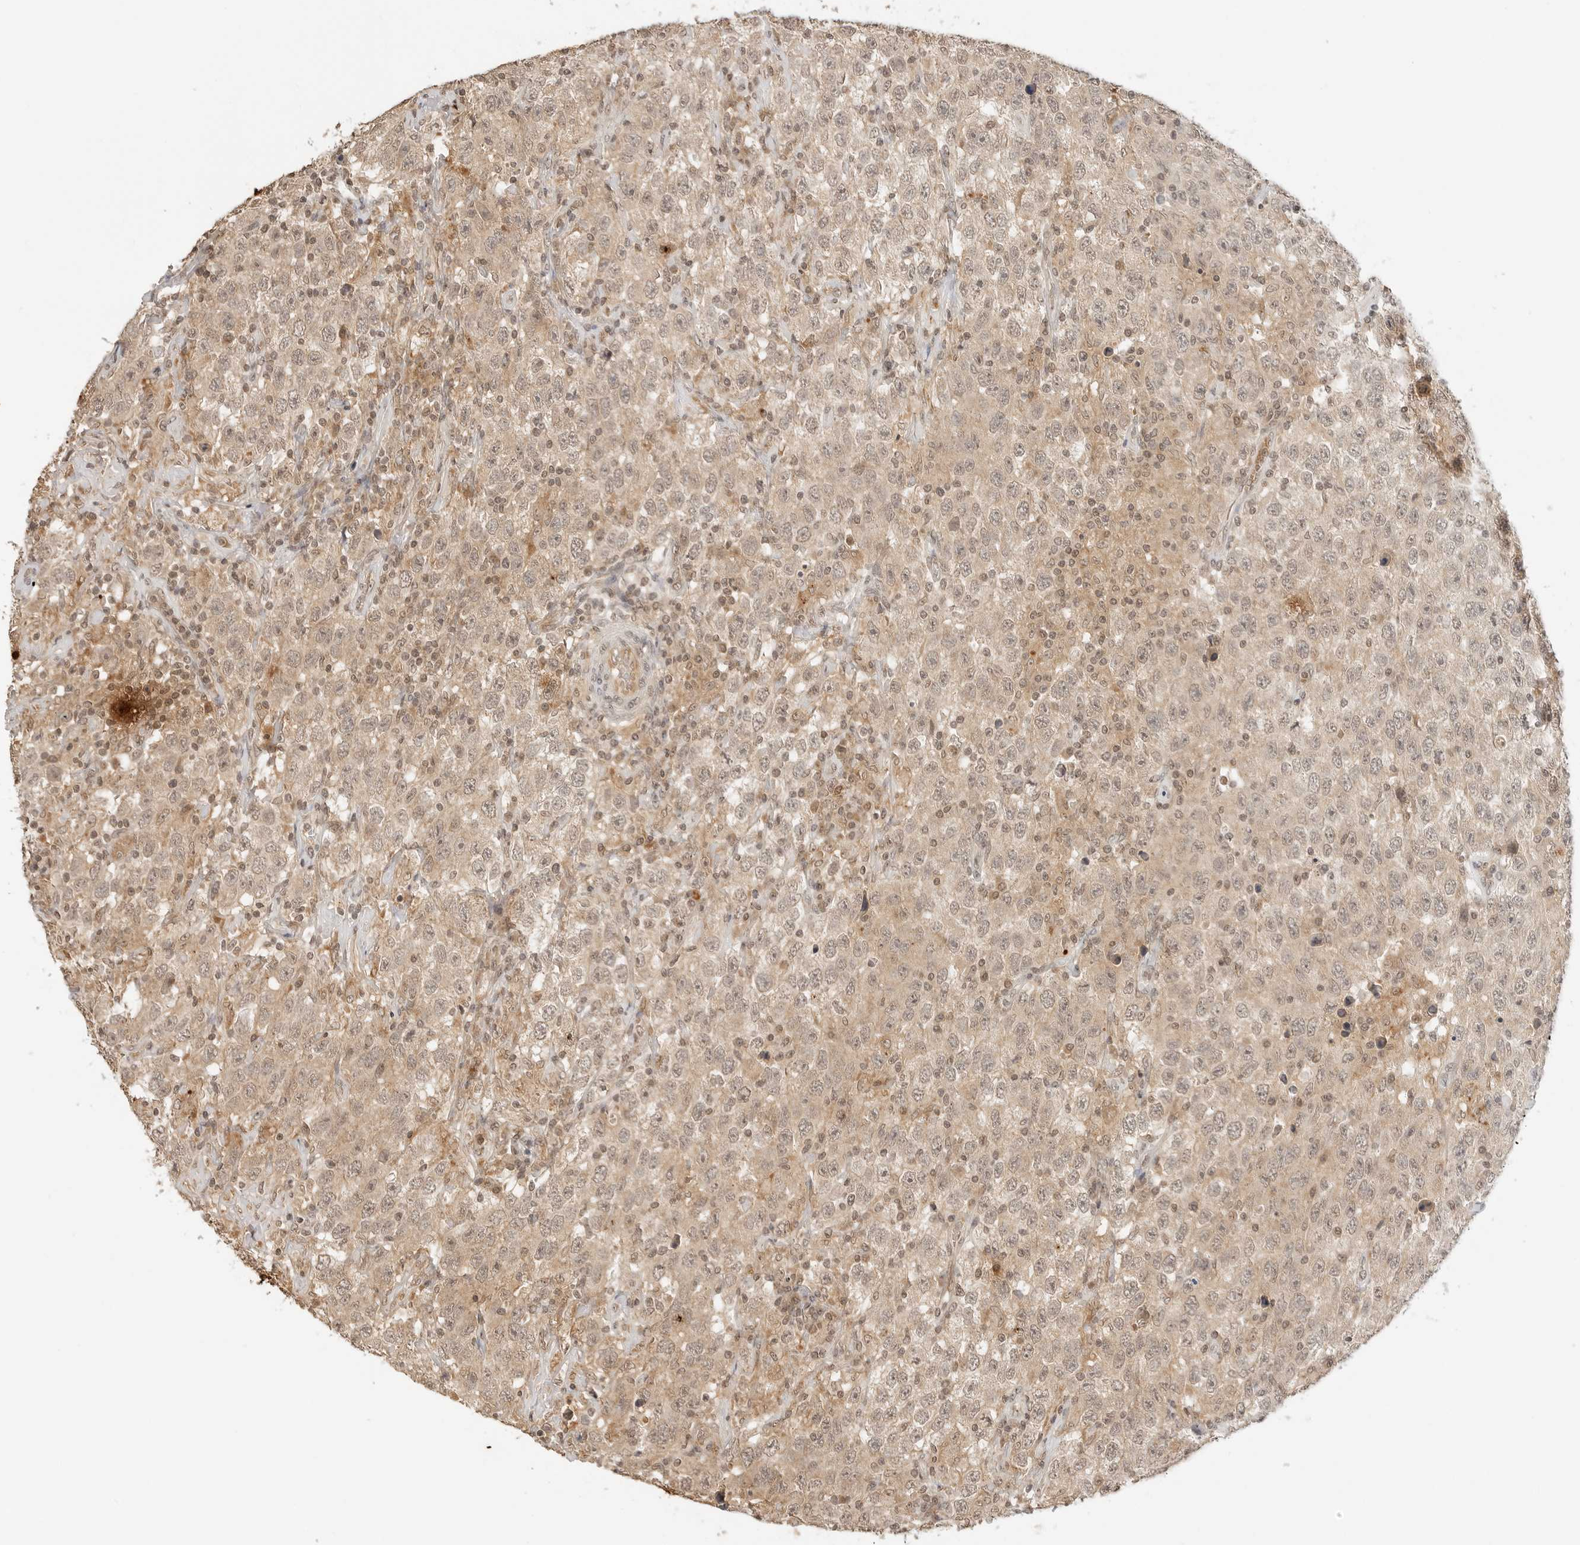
{"staining": {"intensity": "weak", "quantity": ">75%", "location": "cytoplasmic/membranous,nuclear"}, "tissue": "testis cancer", "cell_type": "Tumor cells", "image_type": "cancer", "snomed": [{"axis": "morphology", "description": "Seminoma, NOS"}, {"axis": "topography", "description": "Testis"}], "caption": "IHC (DAB) staining of testis cancer (seminoma) displays weak cytoplasmic/membranous and nuclear protein positivity in approximately >75% of tumor cells. IHC stains the protein in brown and the nuclei are stained blue.", "gene": "GPR34", "patient": {"sex": "male", "age": 65}}